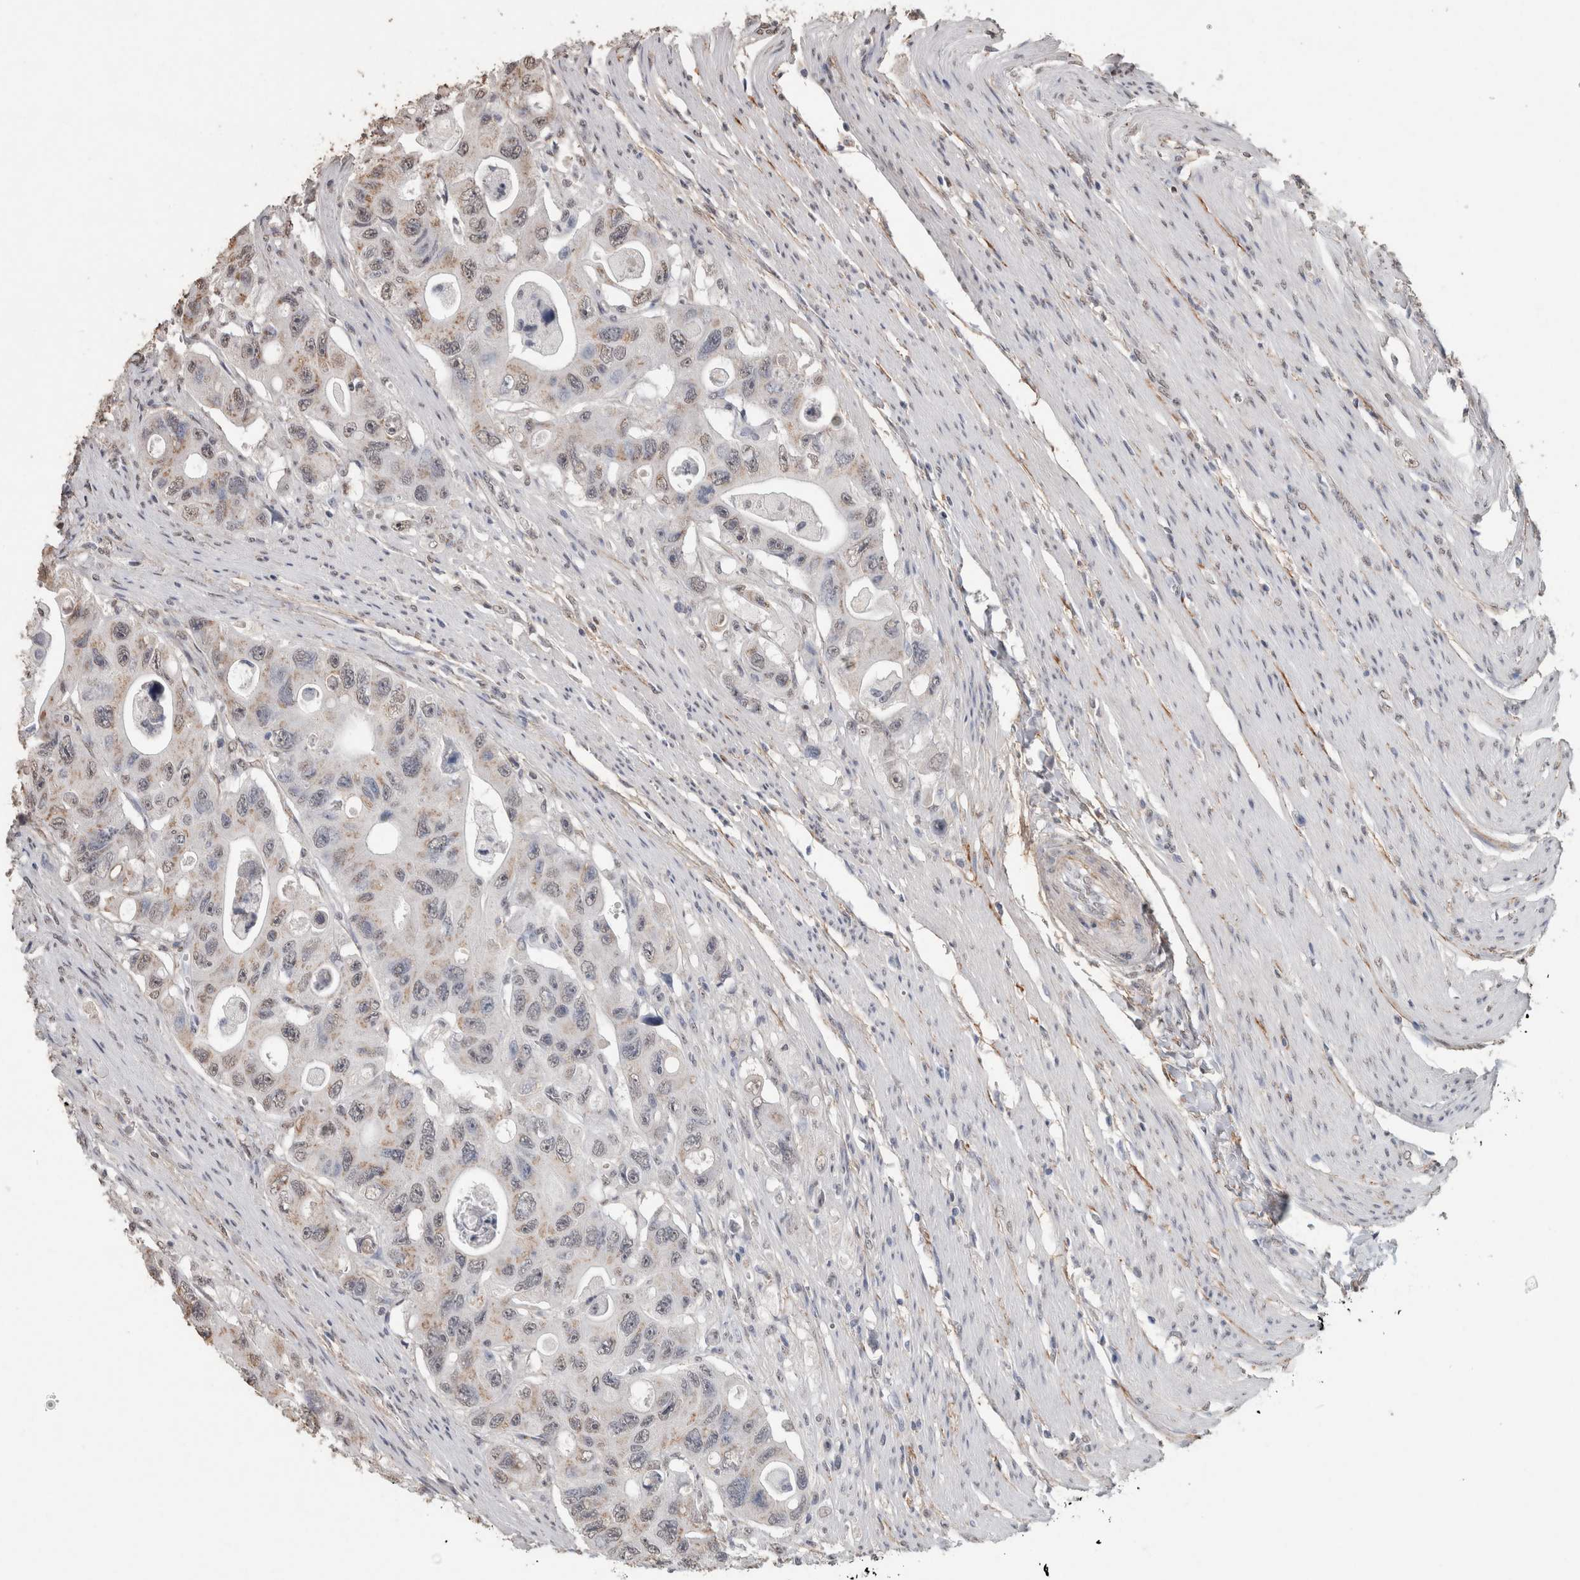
{"staining": {"intensity": "negative", "quantity": "none", "location": "none"}, "tissue": "colorectal cancer", "cell_type": "Tumor cells", "image_type": "cancer", "snomed": [{"axis": "morphology", "description": "Adenocarcinoma, NOS"}, {"axis": "topography", "description": "Colon"}], "caption": "Immunohistochemistry histopathology image of human colorectal cancer (adenocarcinoma) stained for a protein (brown), which displays no expression in tumor cells. (Stains: DAB (3,3'-diaminobenzidine) immunohistochemistry with hematoxylin counter stain, Microscopy: brightfield microscopy at high magnification).", "gene": "LTBP1", "patient": {"sex": "female", "age": 46}}